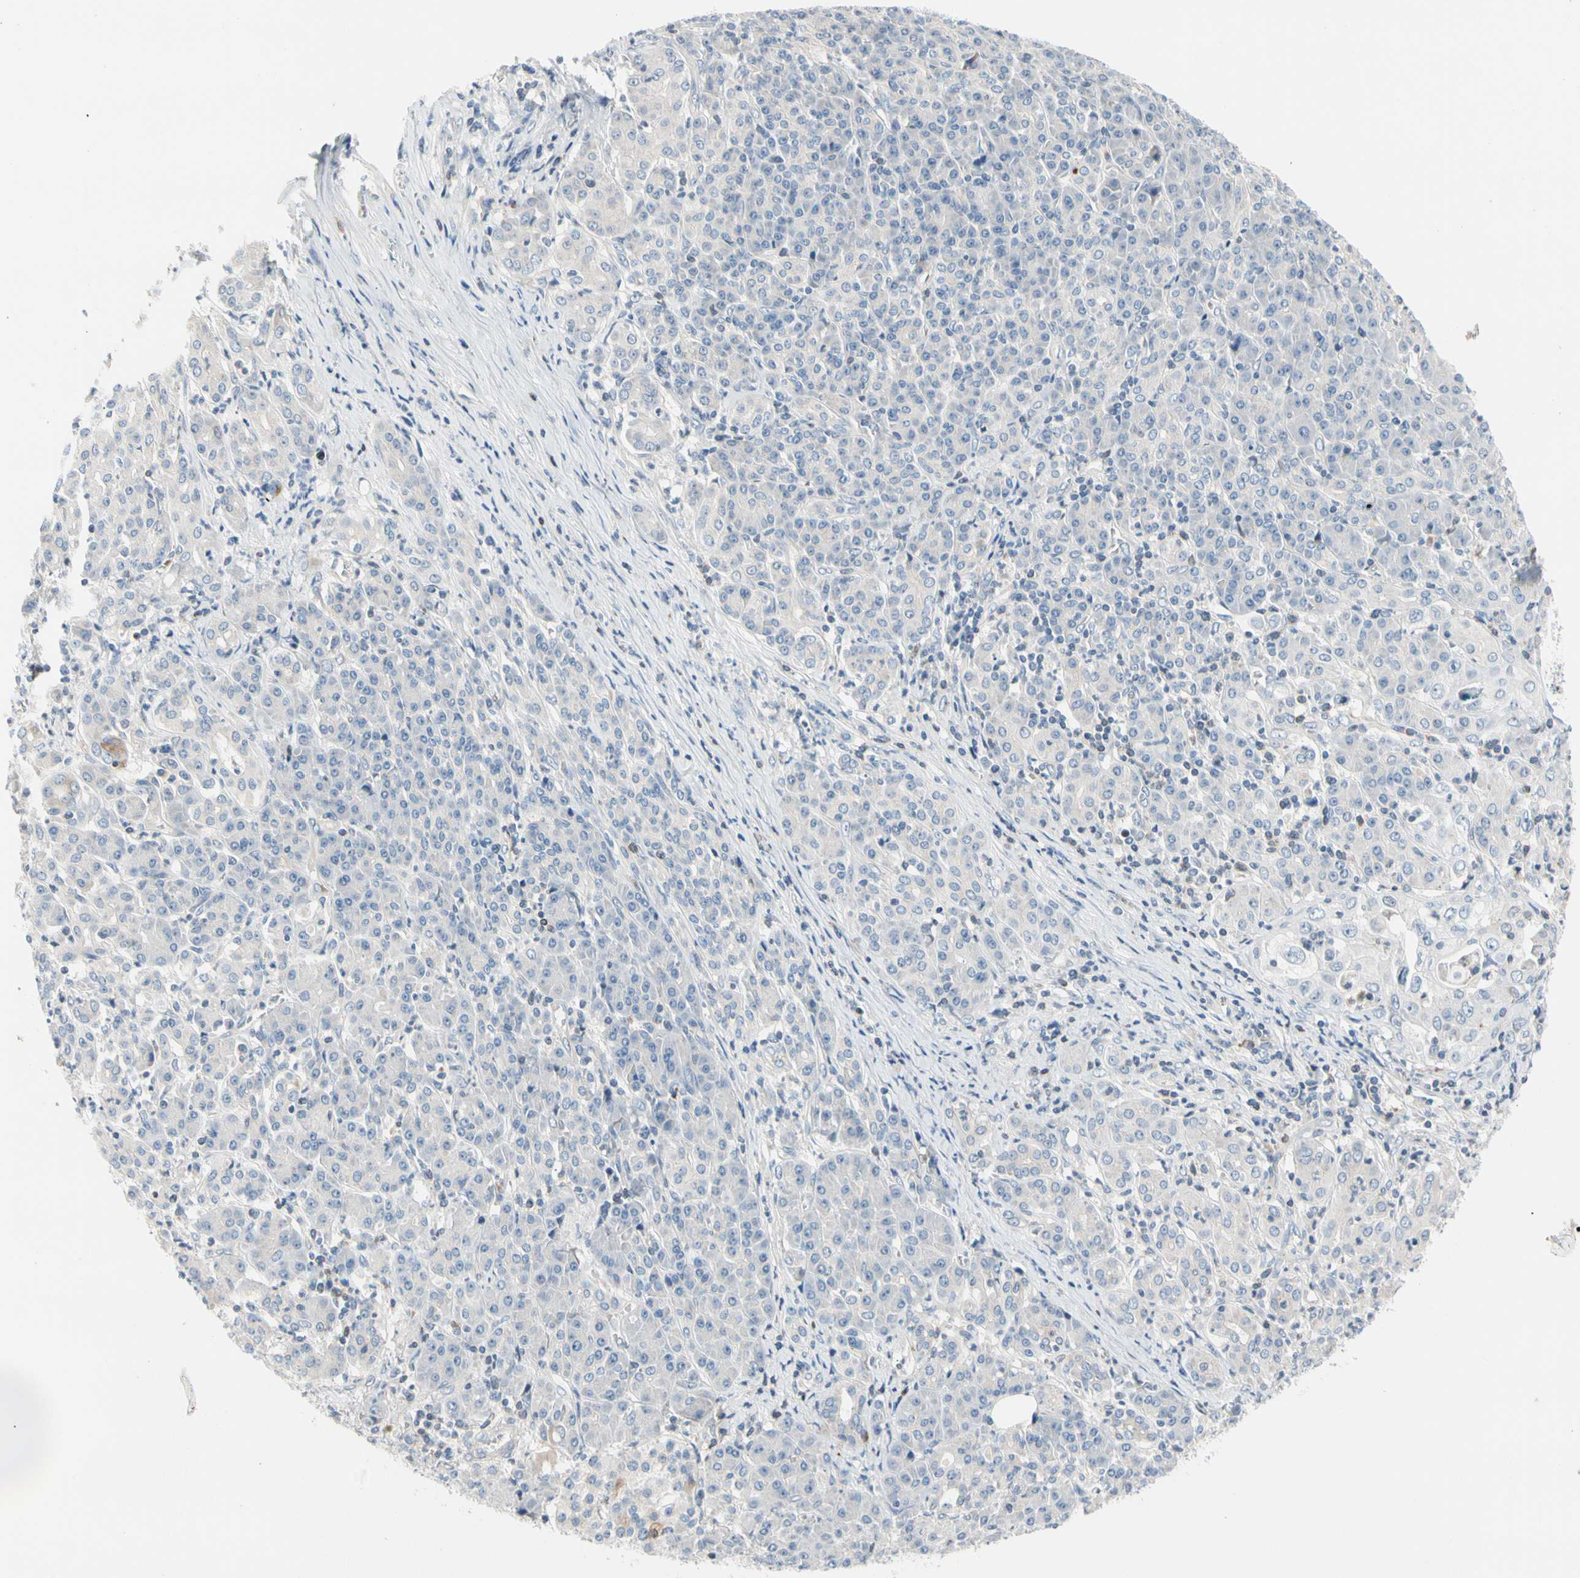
{"staining": {"intensity": "negative", "quantity": "none", "location": "none"}, "tissue": "pancreatic cancer", "cell_type": "Tumor cells", "image_type": "cancer", "snomed": [{"axis": "morphology", "description": "Adenocarcinoma, NOS"}, {"axis": "topography", "description": "Pancreas"}], "caption": "DAB immunohistochemical staining of adenocarcinoma (pancreatic) exhibits no significant positivity in tumor cells.", "gene": "MAP3K3", "patient": {"sex": "male", "age": 70}}